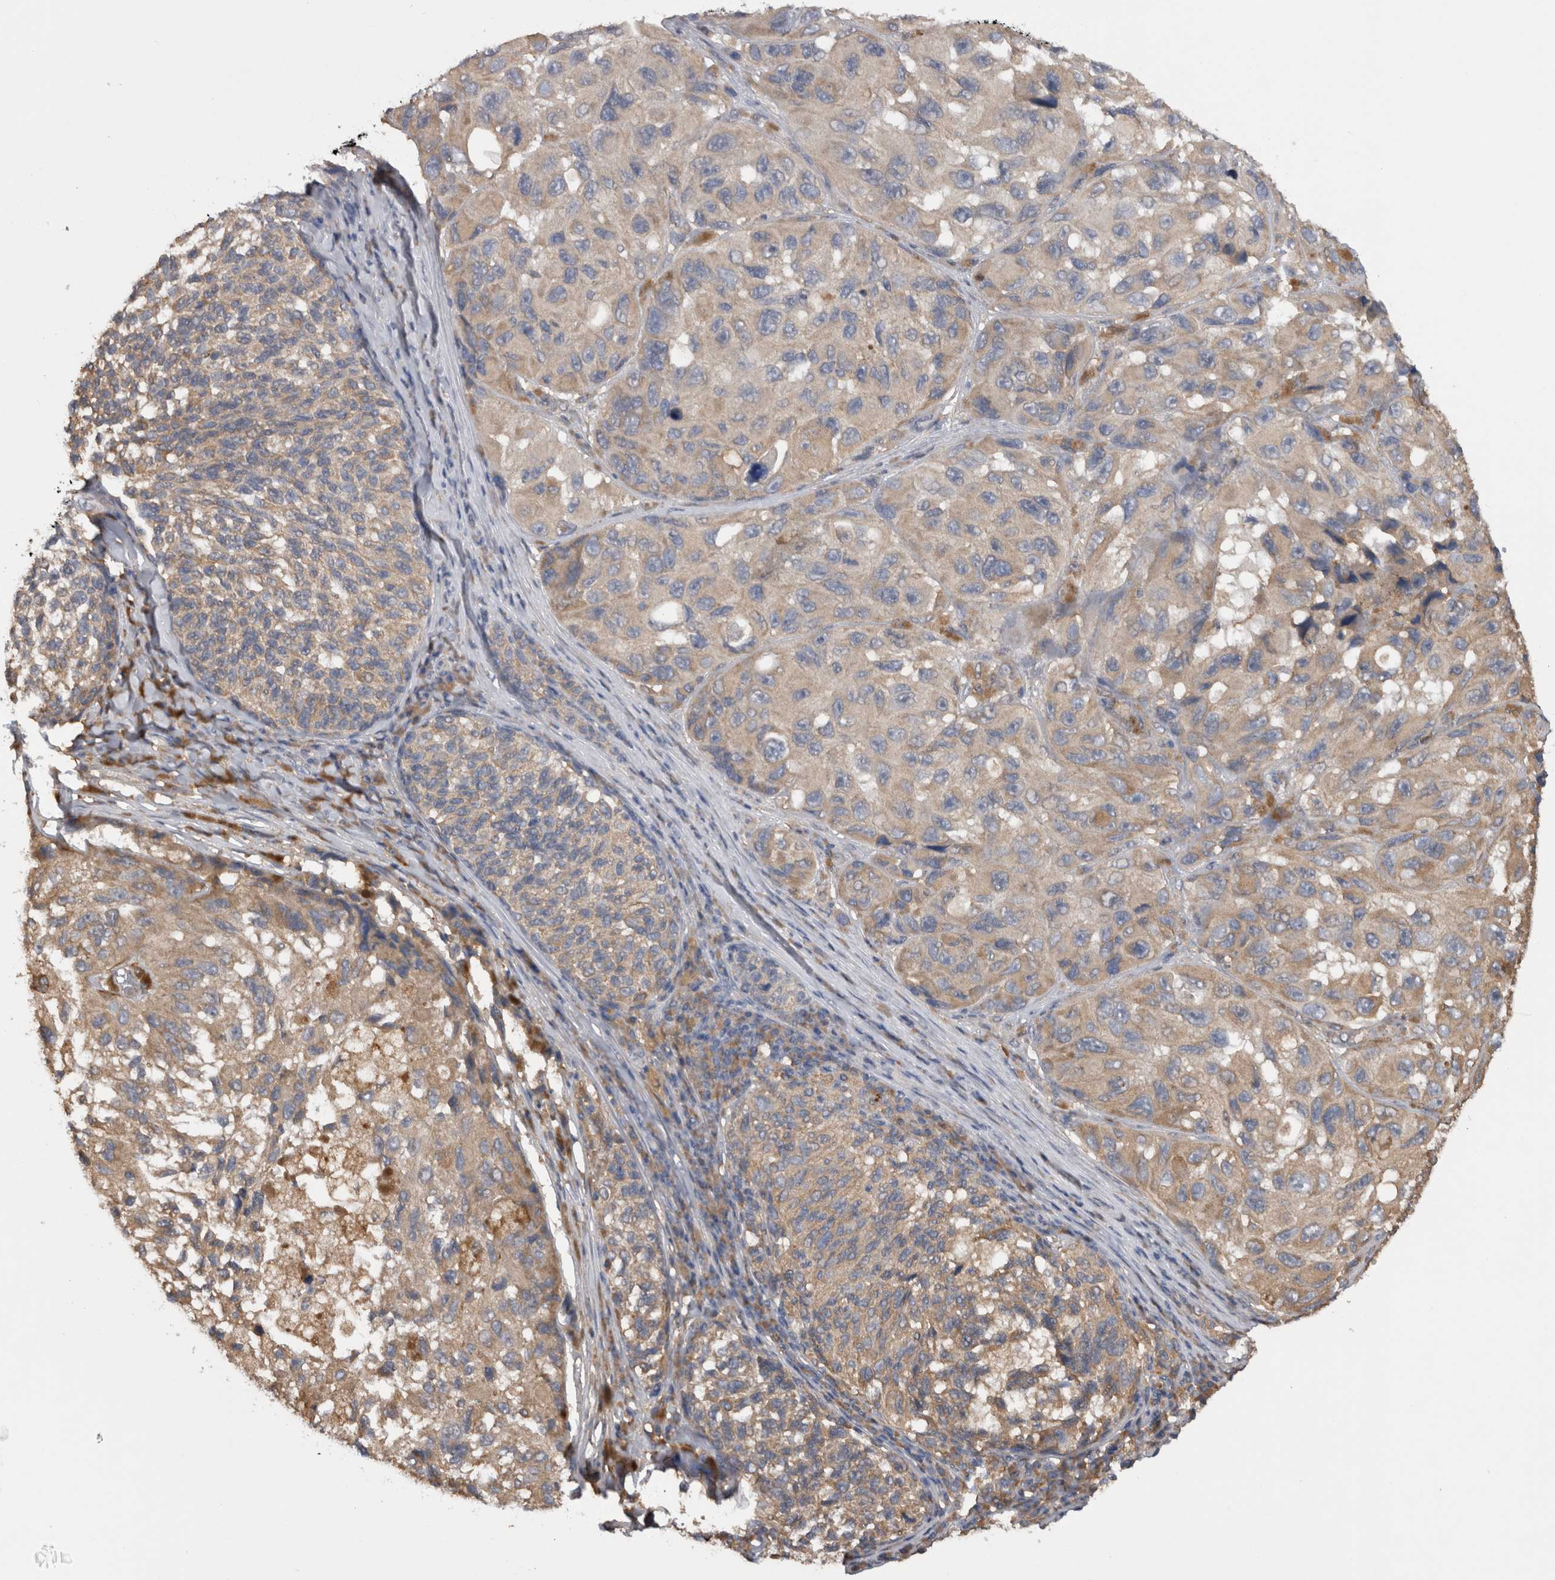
{"staining": {"intensity": "negative", "quantity": "none", "location": "none"}, "tissue": "melanoma", "cell_type": "Tumor cells", "image_type": "cancer", "snomed": [{"axis": "morphology", "description": "Malignant melanoma, NOS"}, {"axis": "topography", "description": "Skin"}], "caption": "This micrograph is of malignant melanoma stained with immunohistochemistry (IHC) to label a protein in brown with the nuclei are counter-stained blue. There is no expression in tumor cells.", "gene": "TMED7", "patient": {"sex": "female", "age": 73}}